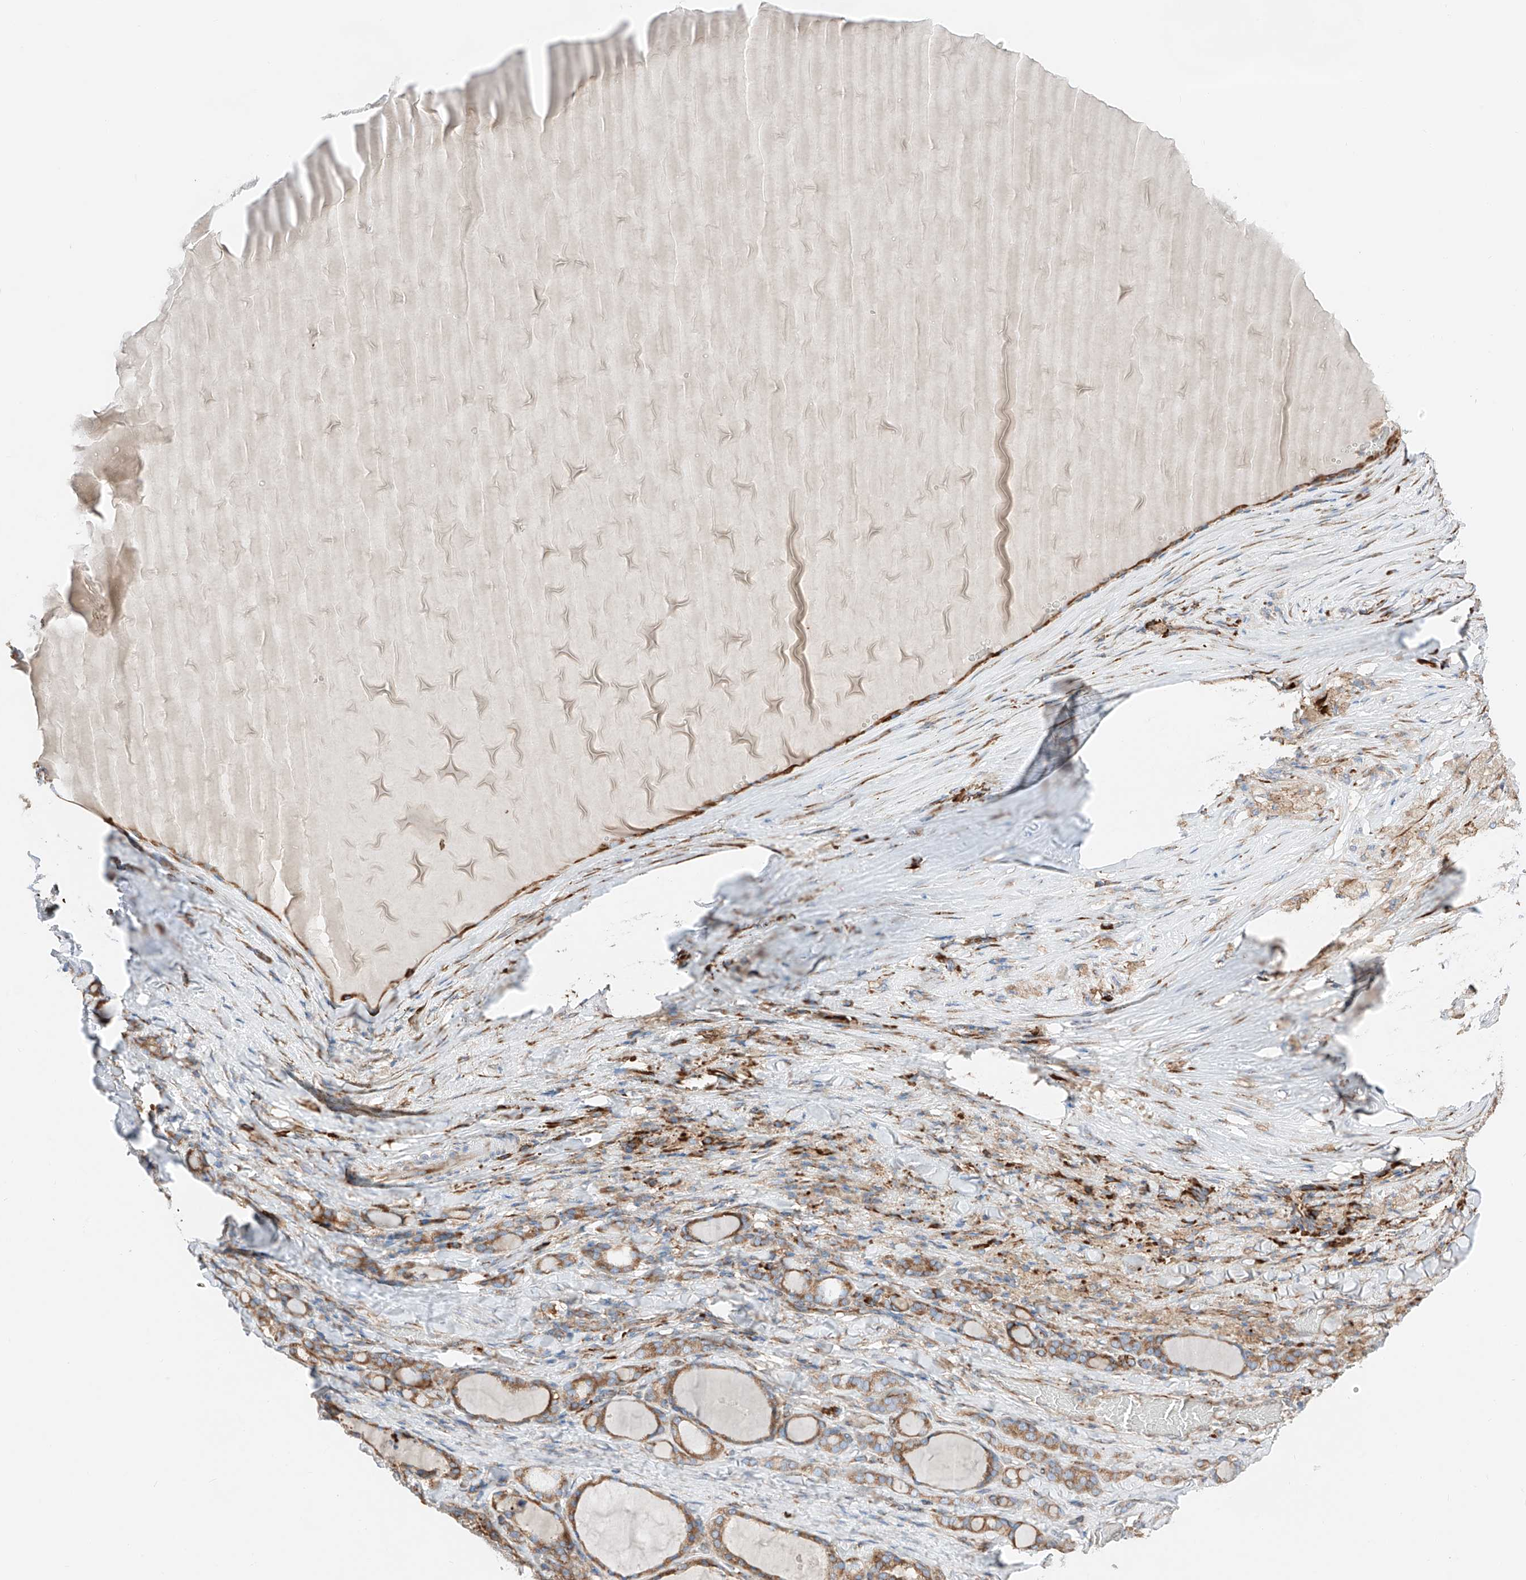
{"staining": {"intensity": "moderate", "quantity": ">75%", "location": "cytoplasmic/membranous"}, "tissue": "thyroid gland", "cell_type": "Glandular cells", "image_type": "normal", "snomed": [{"axis": "morphology", "description": "Normal tissue, NOS"}, {"axis": "topography", "description": "Thyroid gland"}], "caption": "Immunohistochemical staining of unremarkable thyroid gland reveals moderate cytoplasmic/membranous protein expression in approximately >75% of glandular cells.", "gene": "CRELD1", "patient": {"sex": "female", "age": 22}}